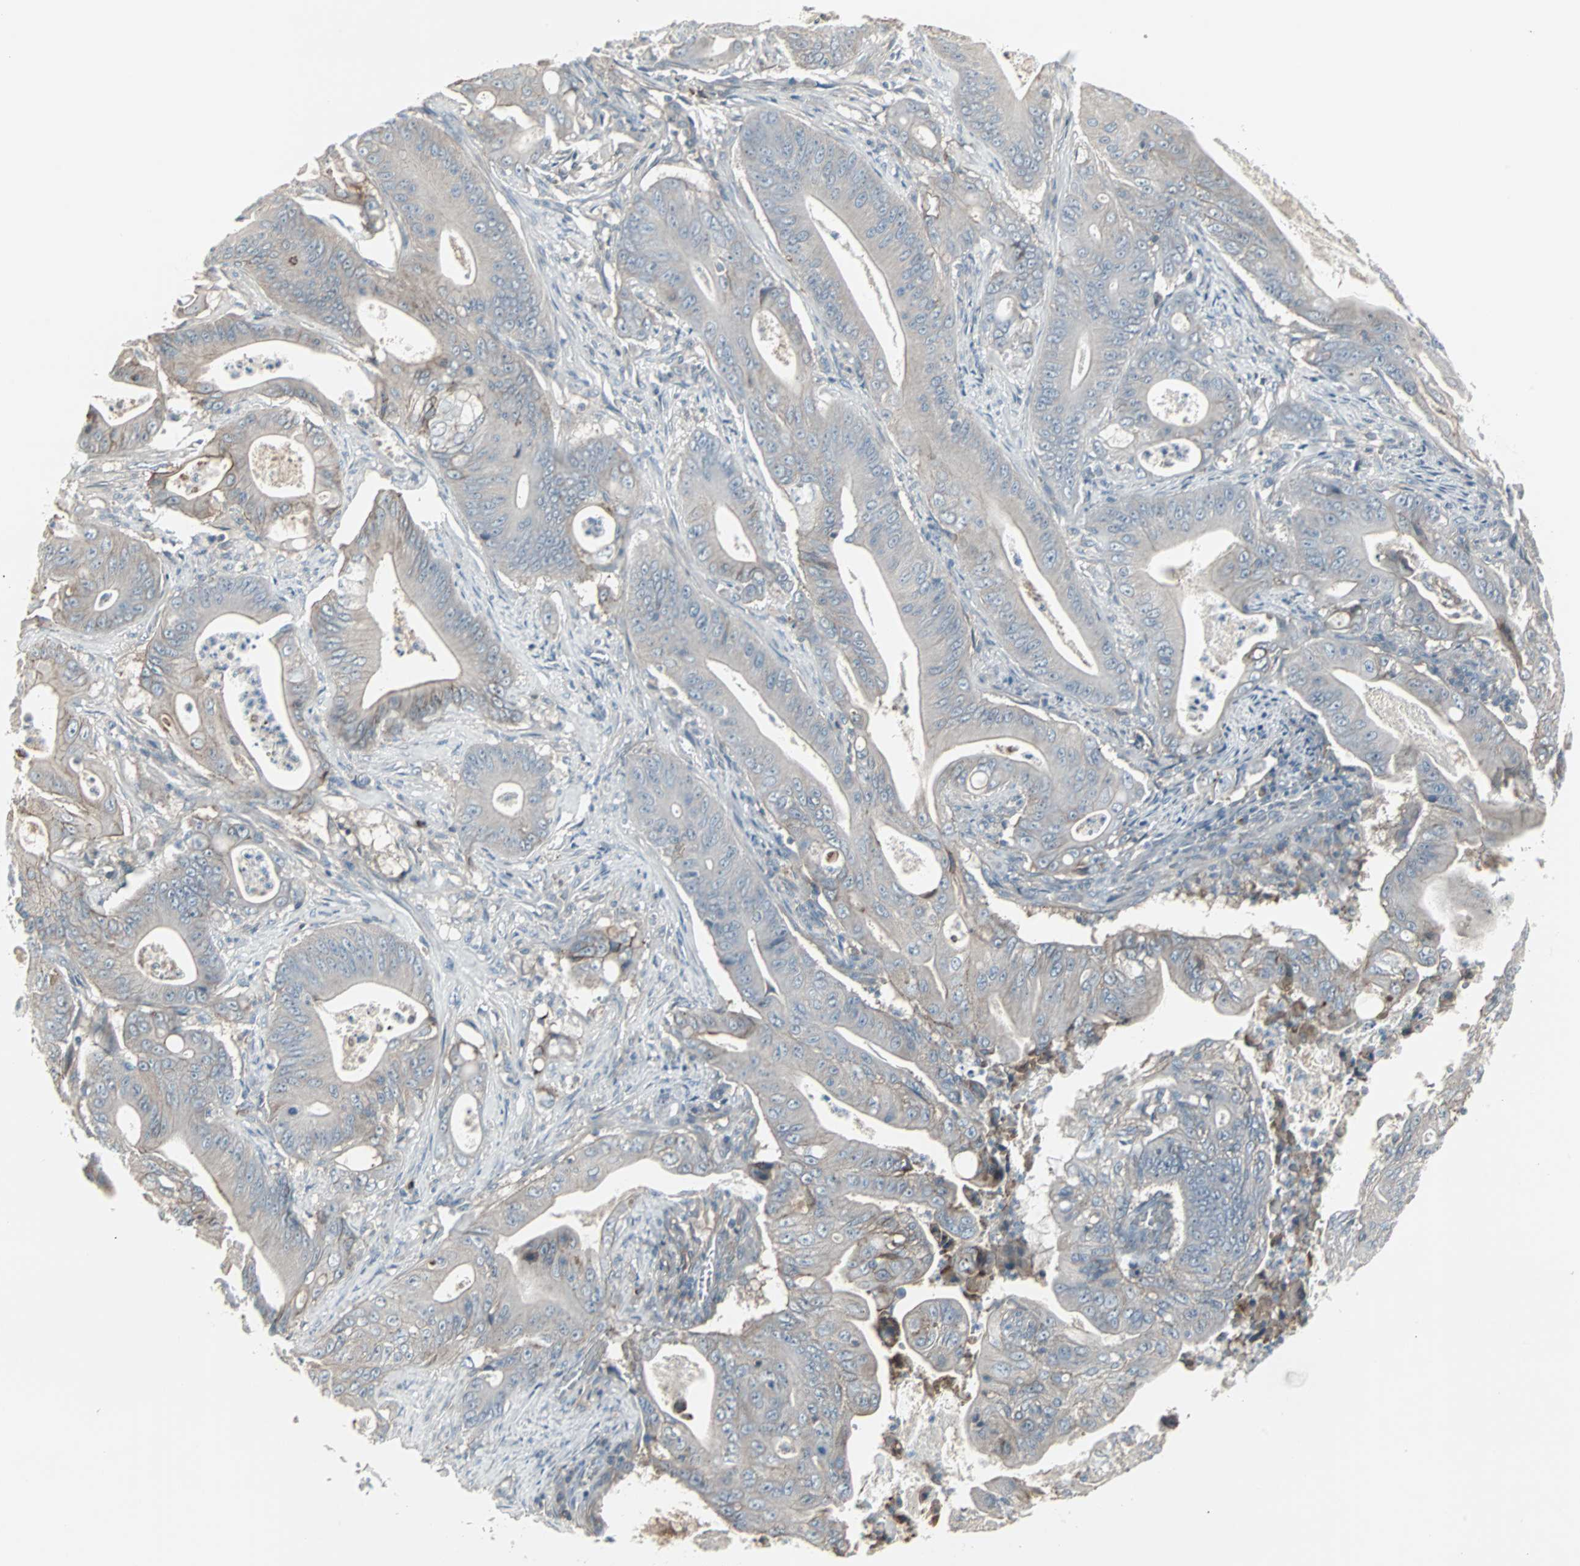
{"staining": {"intensity": "weak", "quantity": "<25%", "location": "cytoplasmic/membranous"}, "tissue": "pancreatic cancer", "cell_type": "Tumor cells", "image_type": "cancer", "snomed": [{"axis": "morphology", "description": "Normal tissue, NOS"}, {"axis": "topography", "description": "Lymph node"}], "caption": "This histopathology image is of pancreatic cancer stained with immunohistochemistry (IHC) to label a protein in brown with the nuclei are counter-stained blue. There is no positivity in tumor cells.", "gene": "ZSCAN32", "patient": {"sex": "male", "age": 62}}